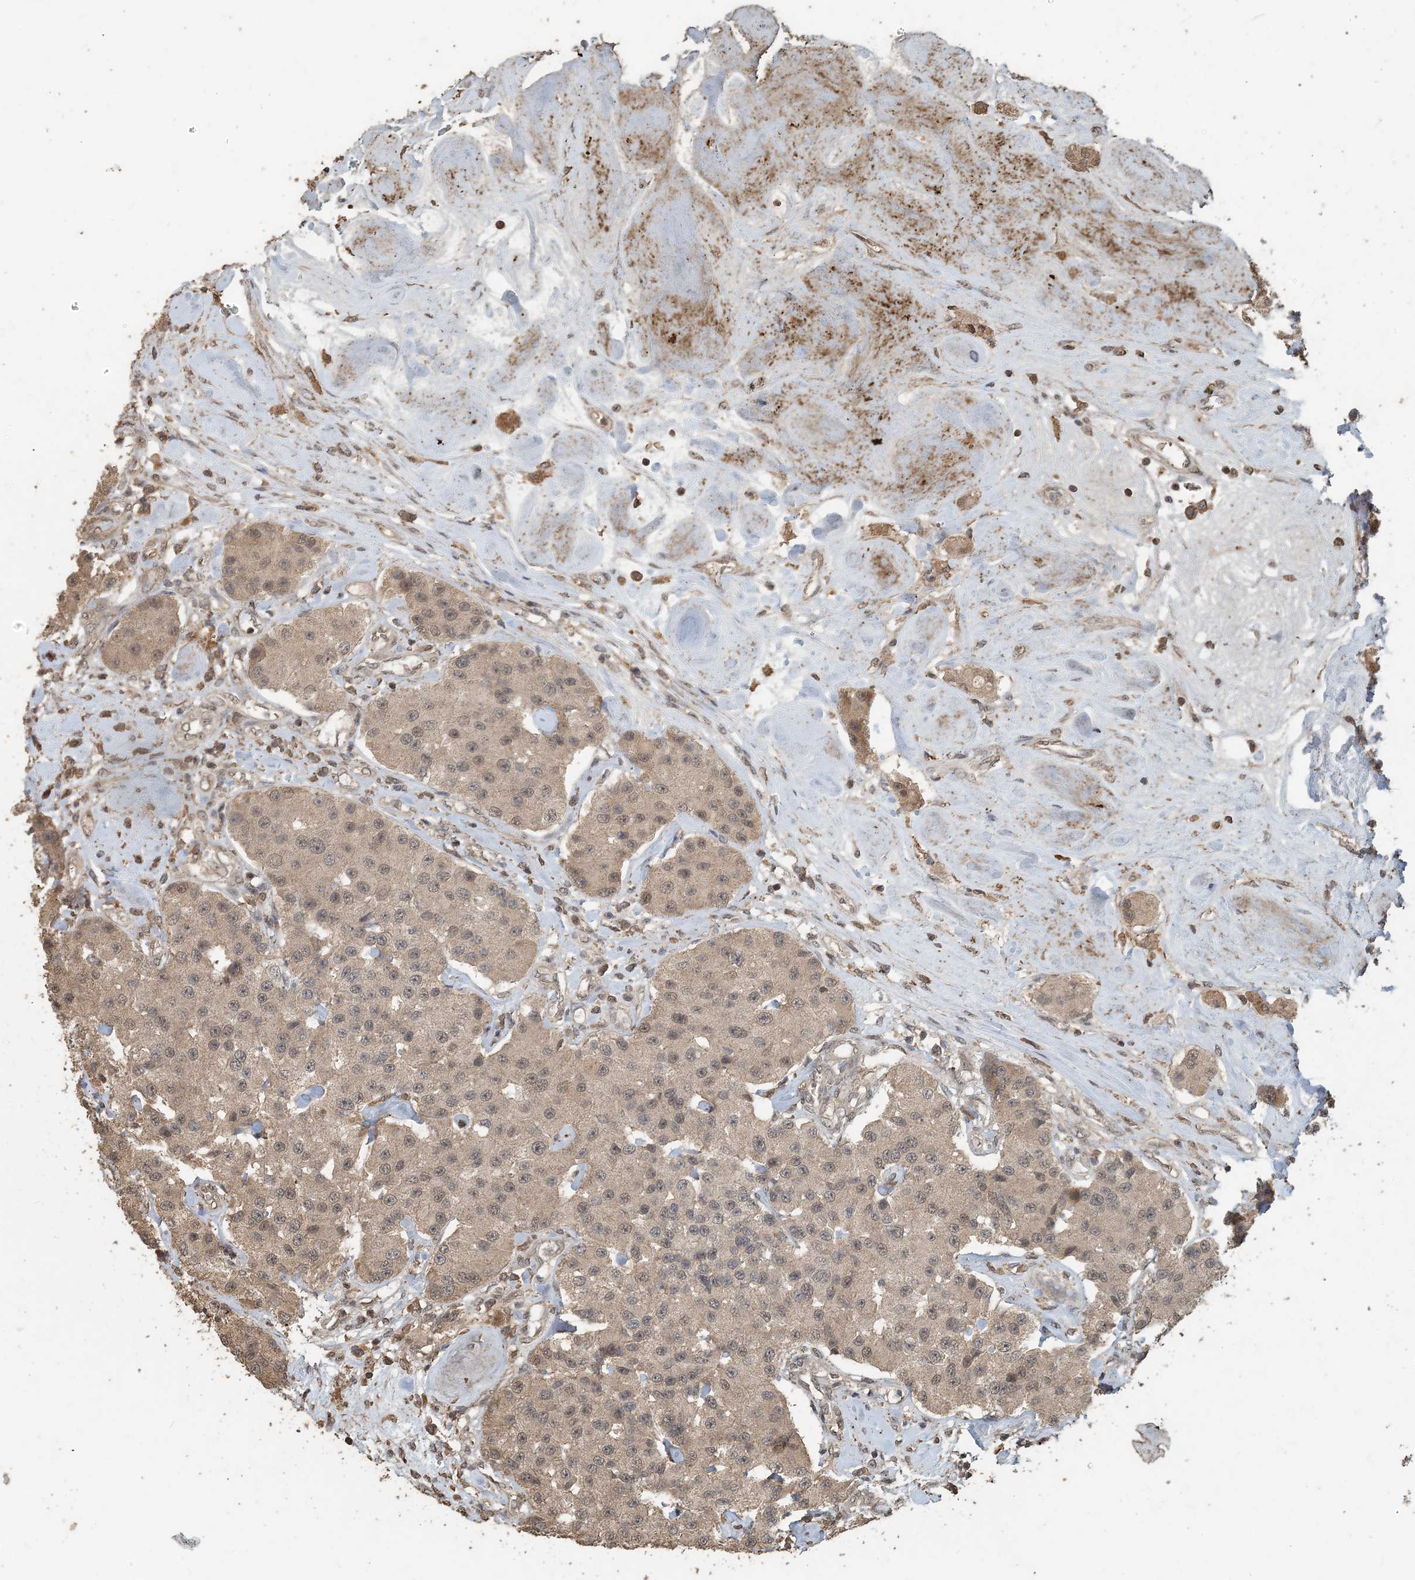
{"staining": {"intensity": "weak", "quantity": "25%-75%", "location": "cytoplasmic/membranous,nuclear"}, "tissue": "carcinoid", "cell_type": "Tumor cells", "image_type": "cancer", "snomed": [{"axis": "morphology", "description": "Carcinoid, malignant, NOS"}, {"axis": "topography", "description": "Pancreas"}], "caption": "Immunohistochemistry of carcinoid (malignant) shows low levels of weak cytoplasmic/membranous and nuclear positivity in about 25%-75% of tumor cells.", "gene": "ZC3H12A", "patient": {"sex": "male", "age": 41}}